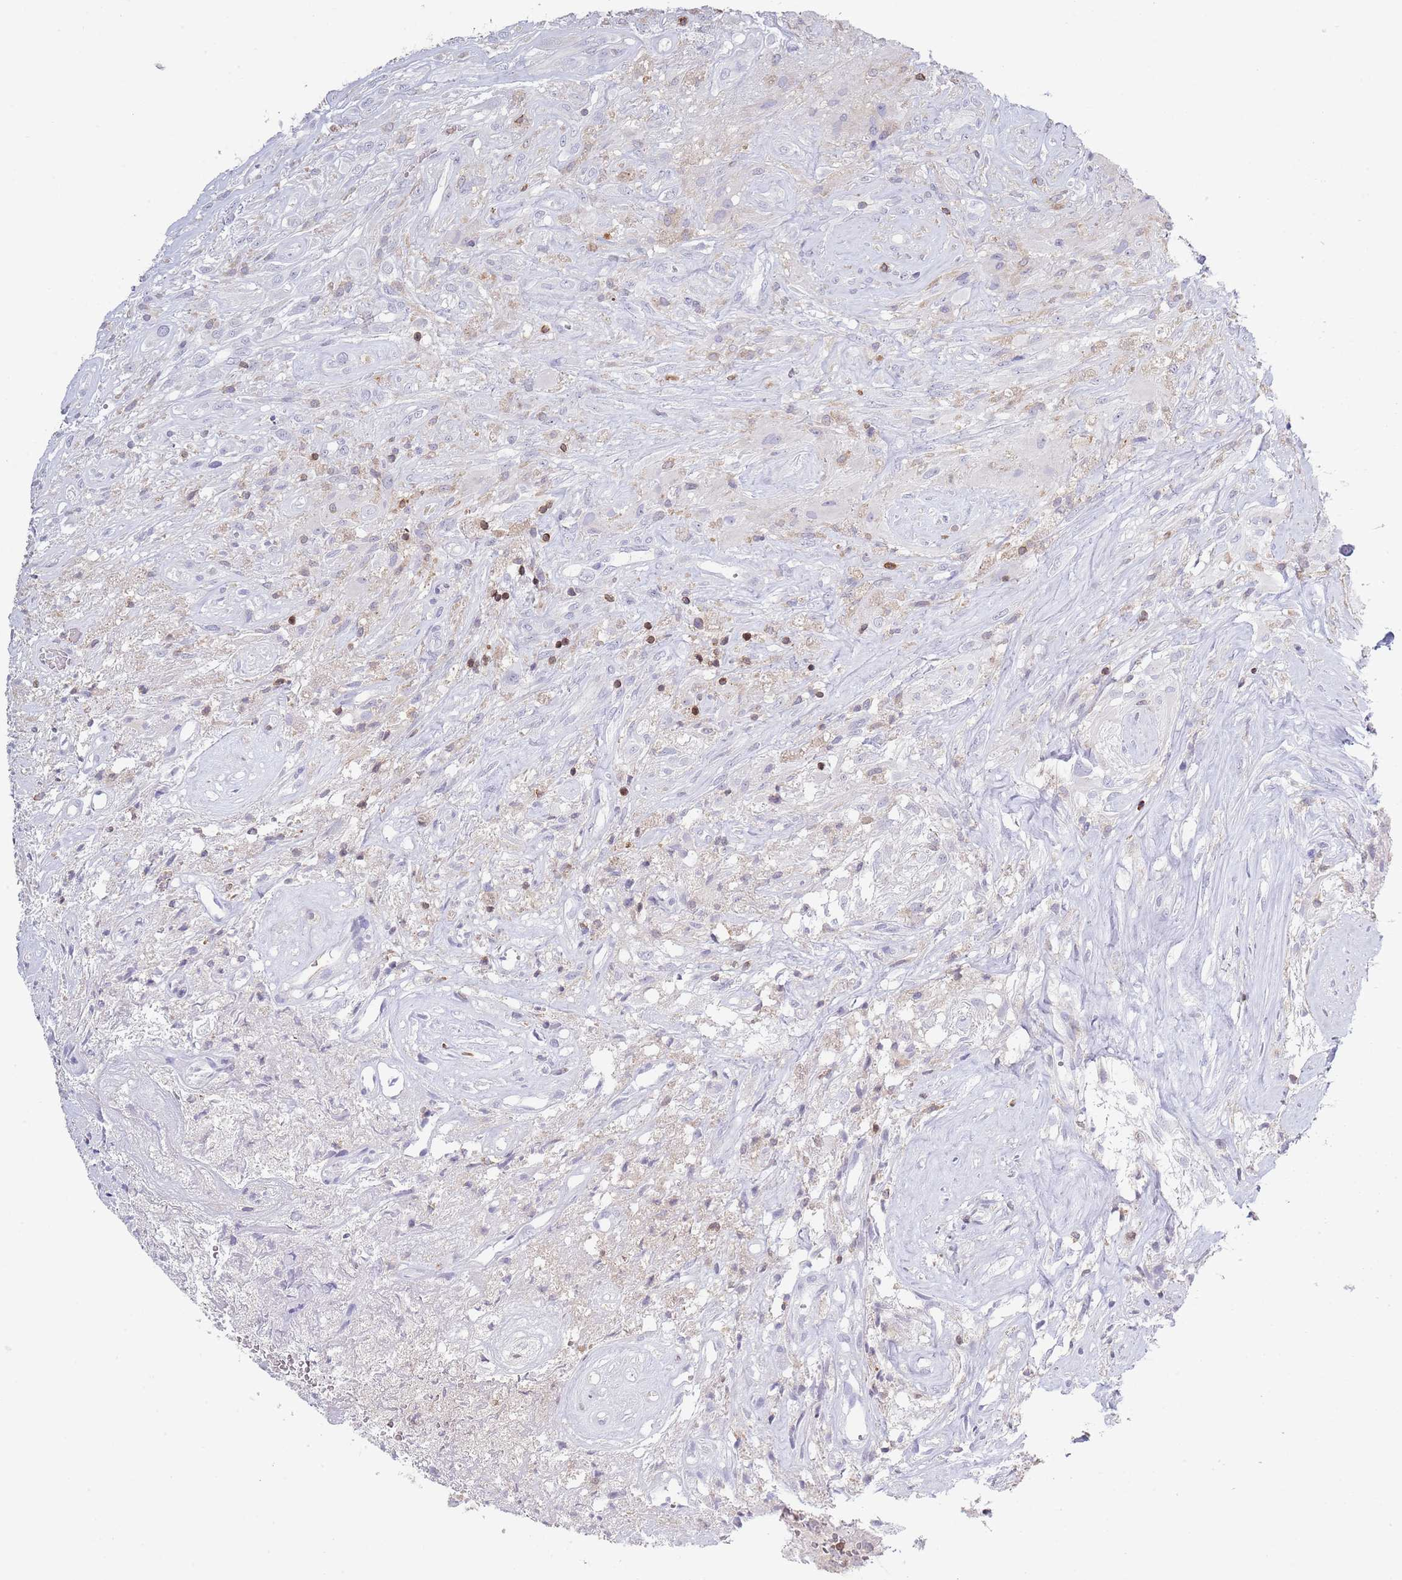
{"staining": {"intensity": "negative", "quantity": "none", "location": "none"}, "tissue": "glioma", "cell_type": "Tumor cells", "image_type": "cancer", "snomed": [{"axis": "morphology", "description": "Glioma, malignant, High grade"}, {"axis": "topography", "description": "Brain"}], "caption": "Image shows no protein staining in tumor cells of glioma tissue.", "gene": "LPXN", "patient": {"sex": "male", "age": 56}}